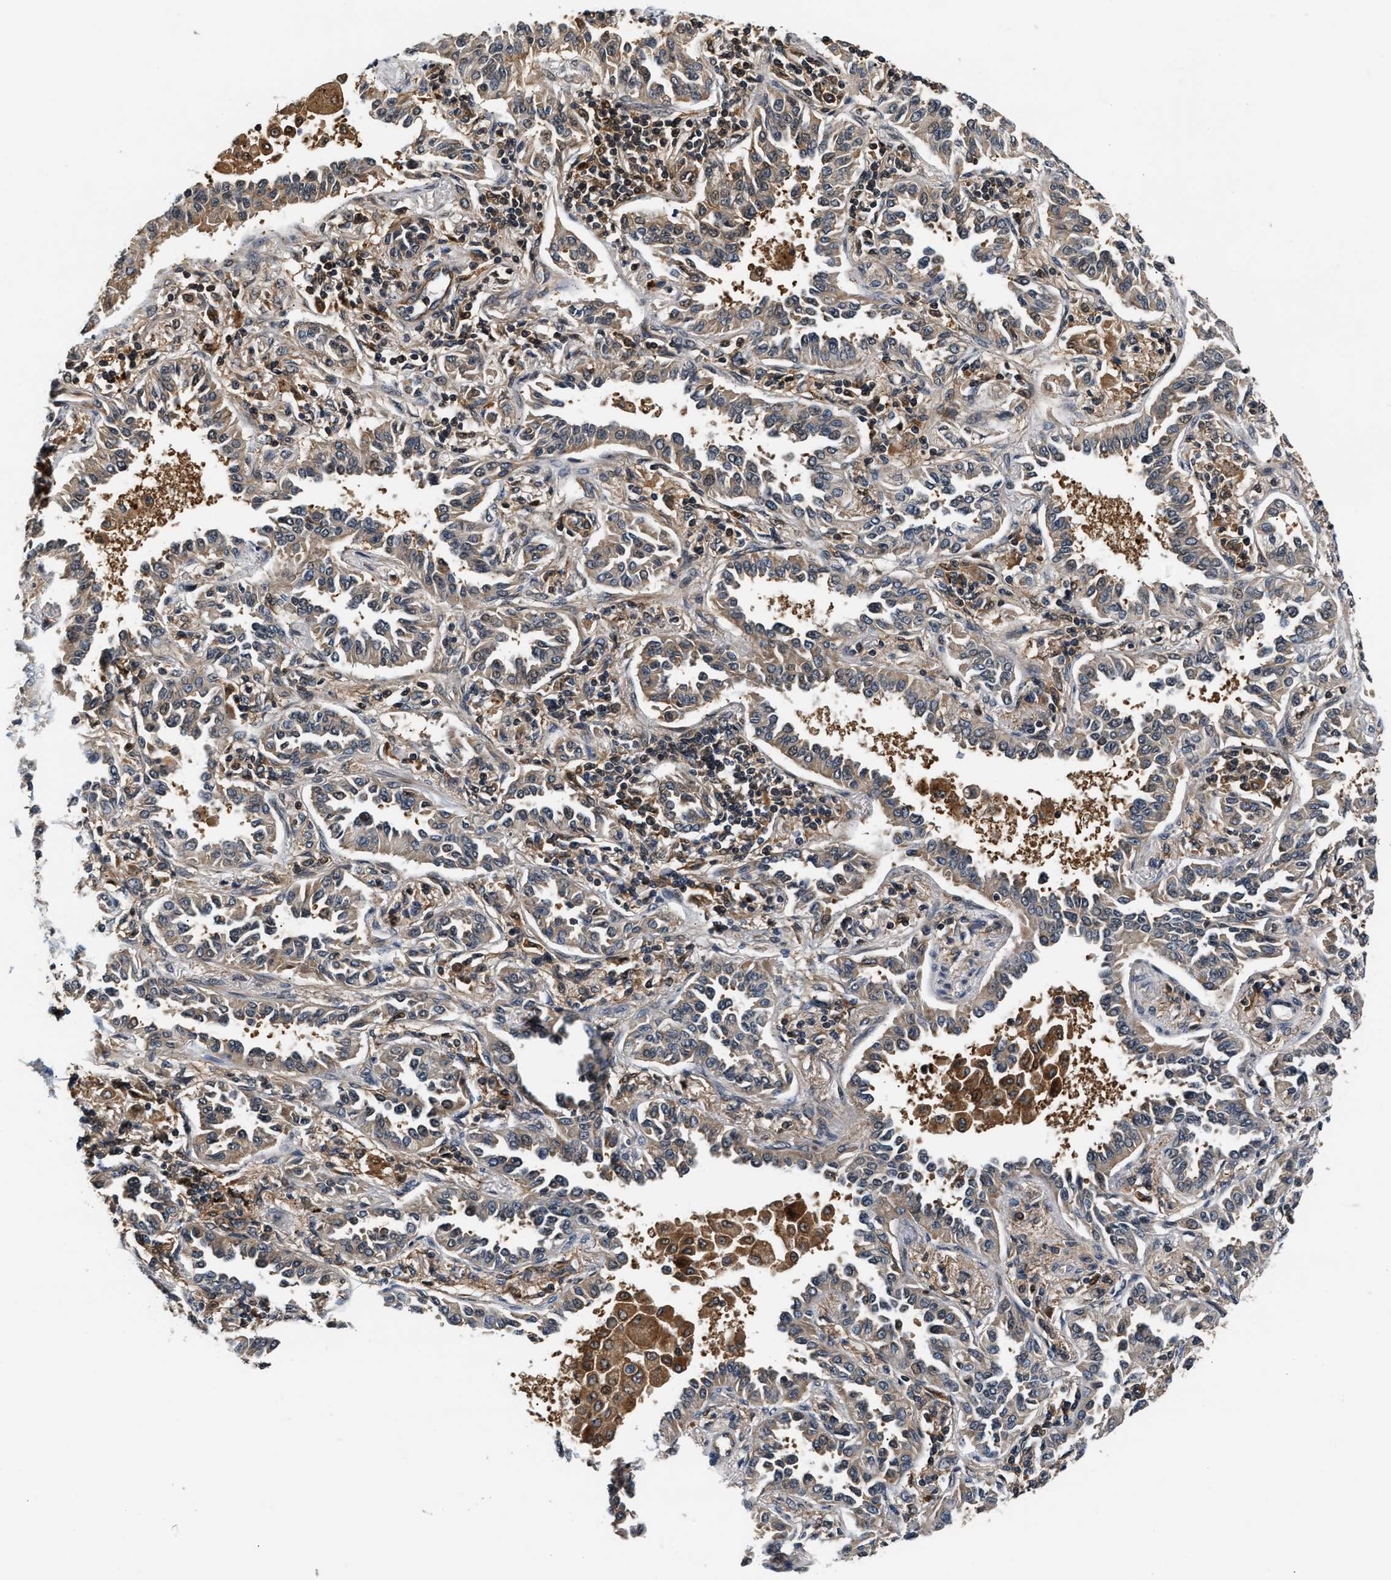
{"staining": {"intensity": "weak", "quantity": "25%-75%", "location": "cytoplasmic/membranous"}, "tissue": "lung cancer", "cell_type": "Tumor cells", "image_type": "cancer", "snomed": [{"axis": "morphology", "description": "Normal tissue, NOS"}, {"axis": "morphology", "description": "Adenocarcinoma, NOS"}, {"axis": "topography", "description": "Lung"}], "caption": "The immunohistochemical stain labels weak cytoplasmic/membranous staining in tumor cells of lung adenocarcinoma tissue. (IHC, brightfield microscopy, high magnification).", "gene": "TUT7", "patient": {"sex": "male", "age": 59}}